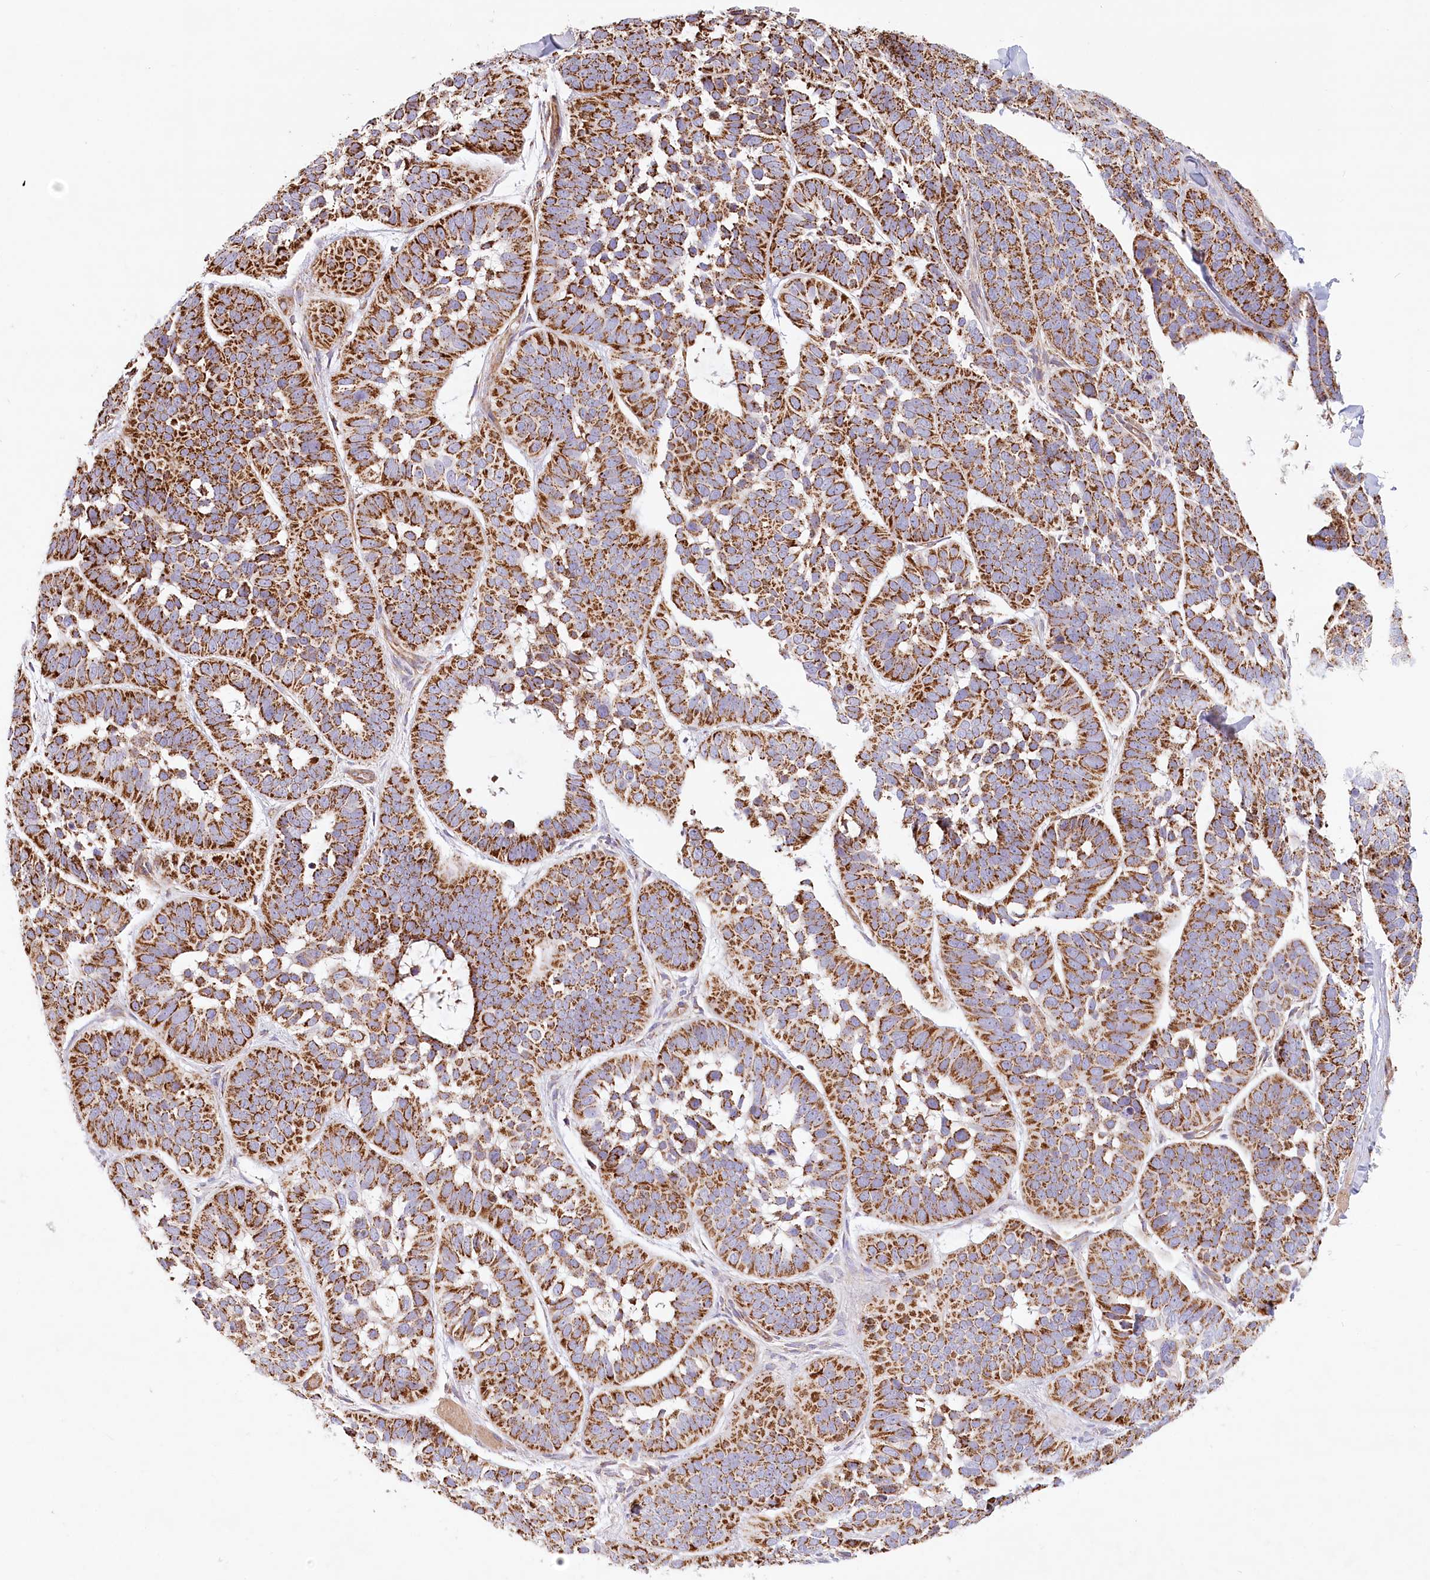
{"staining": {"intensity": "moderate", "quantity": ">75%", "location": "cytoplasmic/membranous"}, "tissue": "skin cancer", "cell_type": "Tumor cells", "image_type": "cancer", "snomed": [{"axis": "morphology", "description": "Basal cell carcinoma"}, {"axis": "topography", "description": "Skin"}], "caption": "A brown stain labels moderate cytoplasmic/membranous staining of a protein in skin cancer tumor cells.", "gene": "UMPS", "patient": {"sex": "male", "age": 62}}